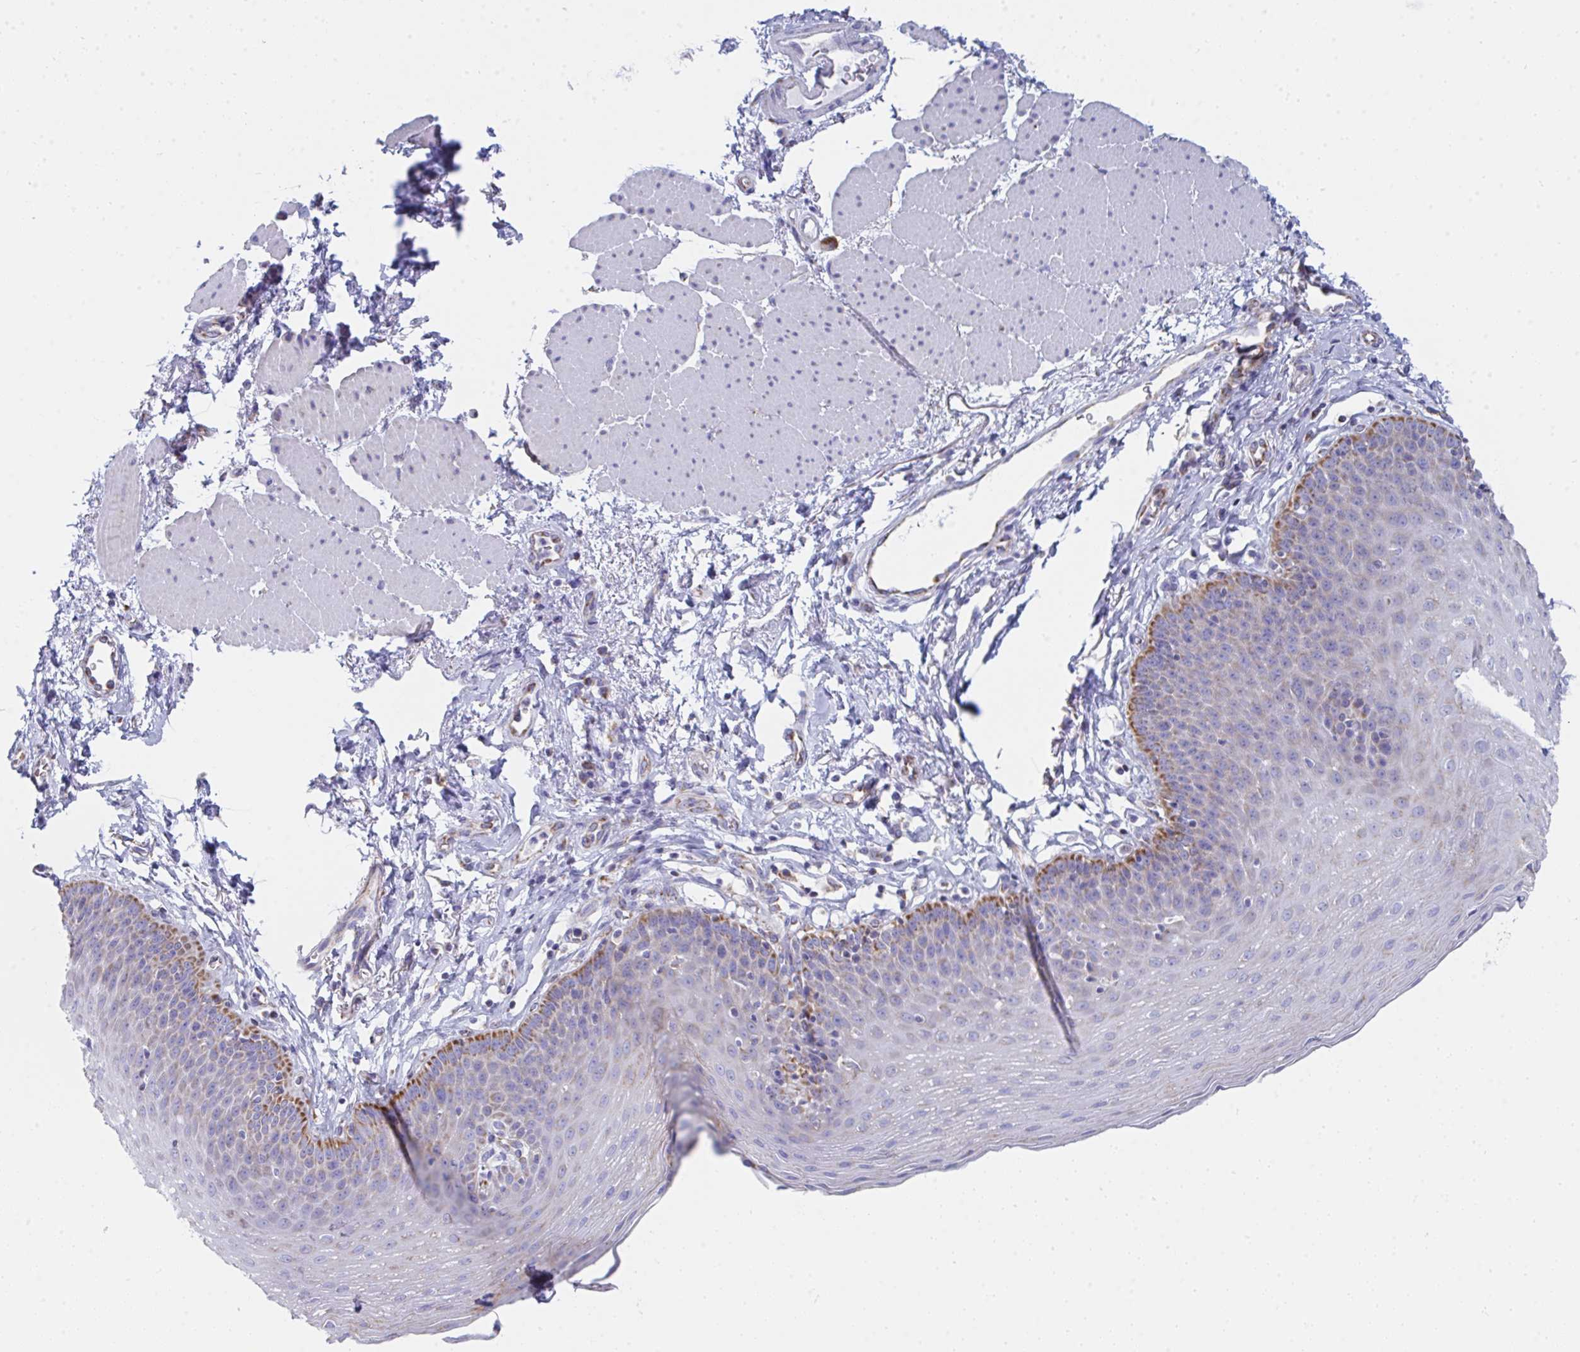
{"staining": {"intensity": "moderate", "quantity": "<25%", "location": "cytoplasmic/membranous"}, "tissue": "esophagus", "cell_type": "Squamous epithelial cells", "image_type": "normal", "snomed": [{"axis": "morphology", "description": "Normal tissue, NOS"}, {"axis": "topography", "description": "Esophagus"}], "caption": "Brown immunohistochemical staining in benign esophagus exhibits moderate cytoplasmic/membranous expression in approximately <25% of squamous epithelial cells. Immunohistochemistry (ihc) stains the protein of interest in brown and the nuclei are stained blue.", "gene": "AIFM1", "patient": {"sex": "female", "age": 81}}